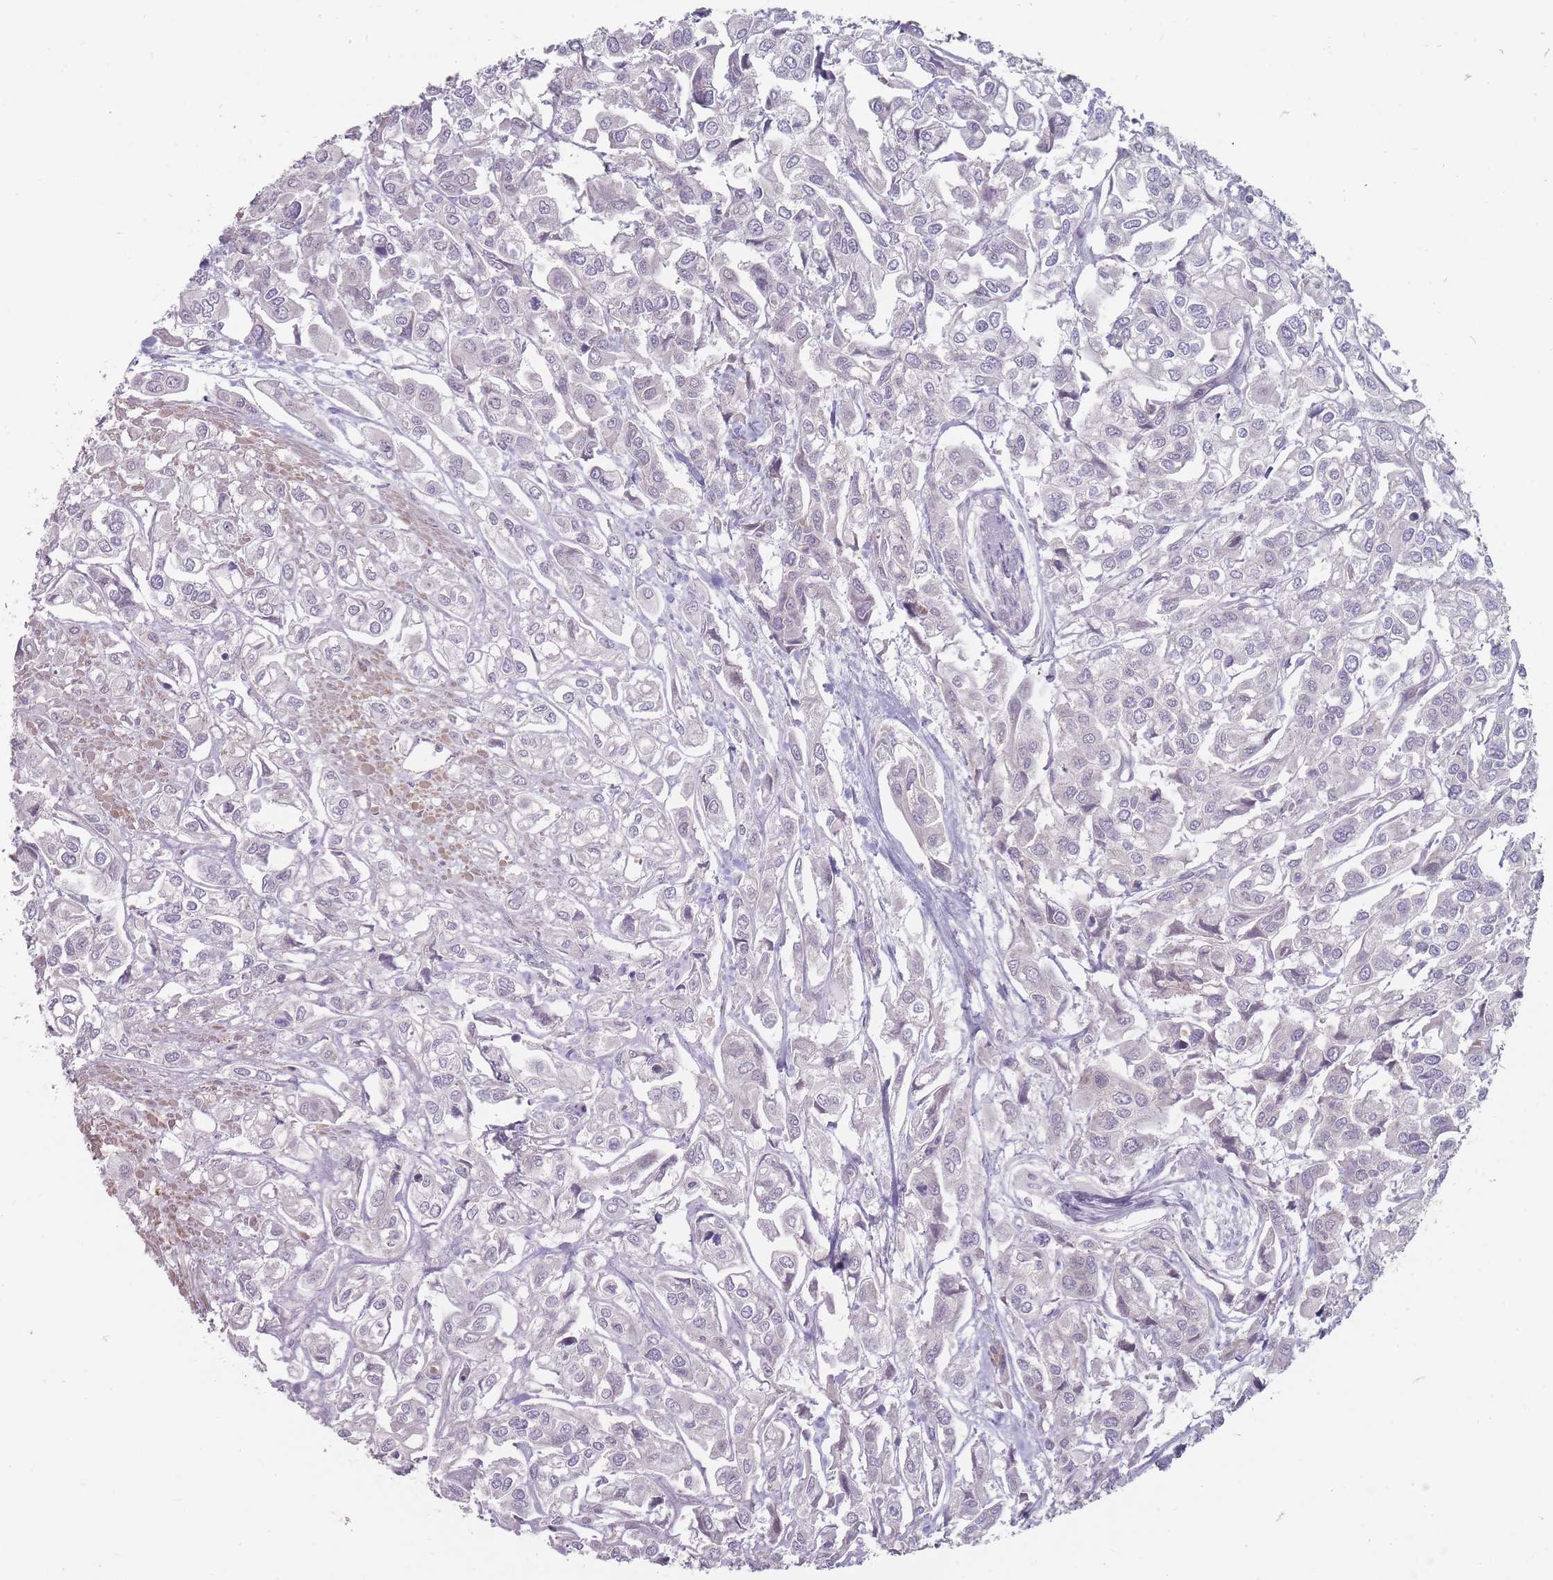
{"staining": {"intensity": "negative", "quantity": "none", "location": "none"}, "tissue": "urothelial cancer", "cell_type": "Tumor cells", "image_type": "cancer", "snomed": [{"axis": "morphology", "description": "Urothelial carcinoma, High grade"}, {"axis": "topography", "description": "Urinary bladder"}], "caption": "Tumor cells are negative for protein expression in human urothelial carcinoma (high-grade). (IHC, brightfield microscopy, high magnification).", "gene": "PCDH12", "patient": {"sex": "male", "age": 67}}